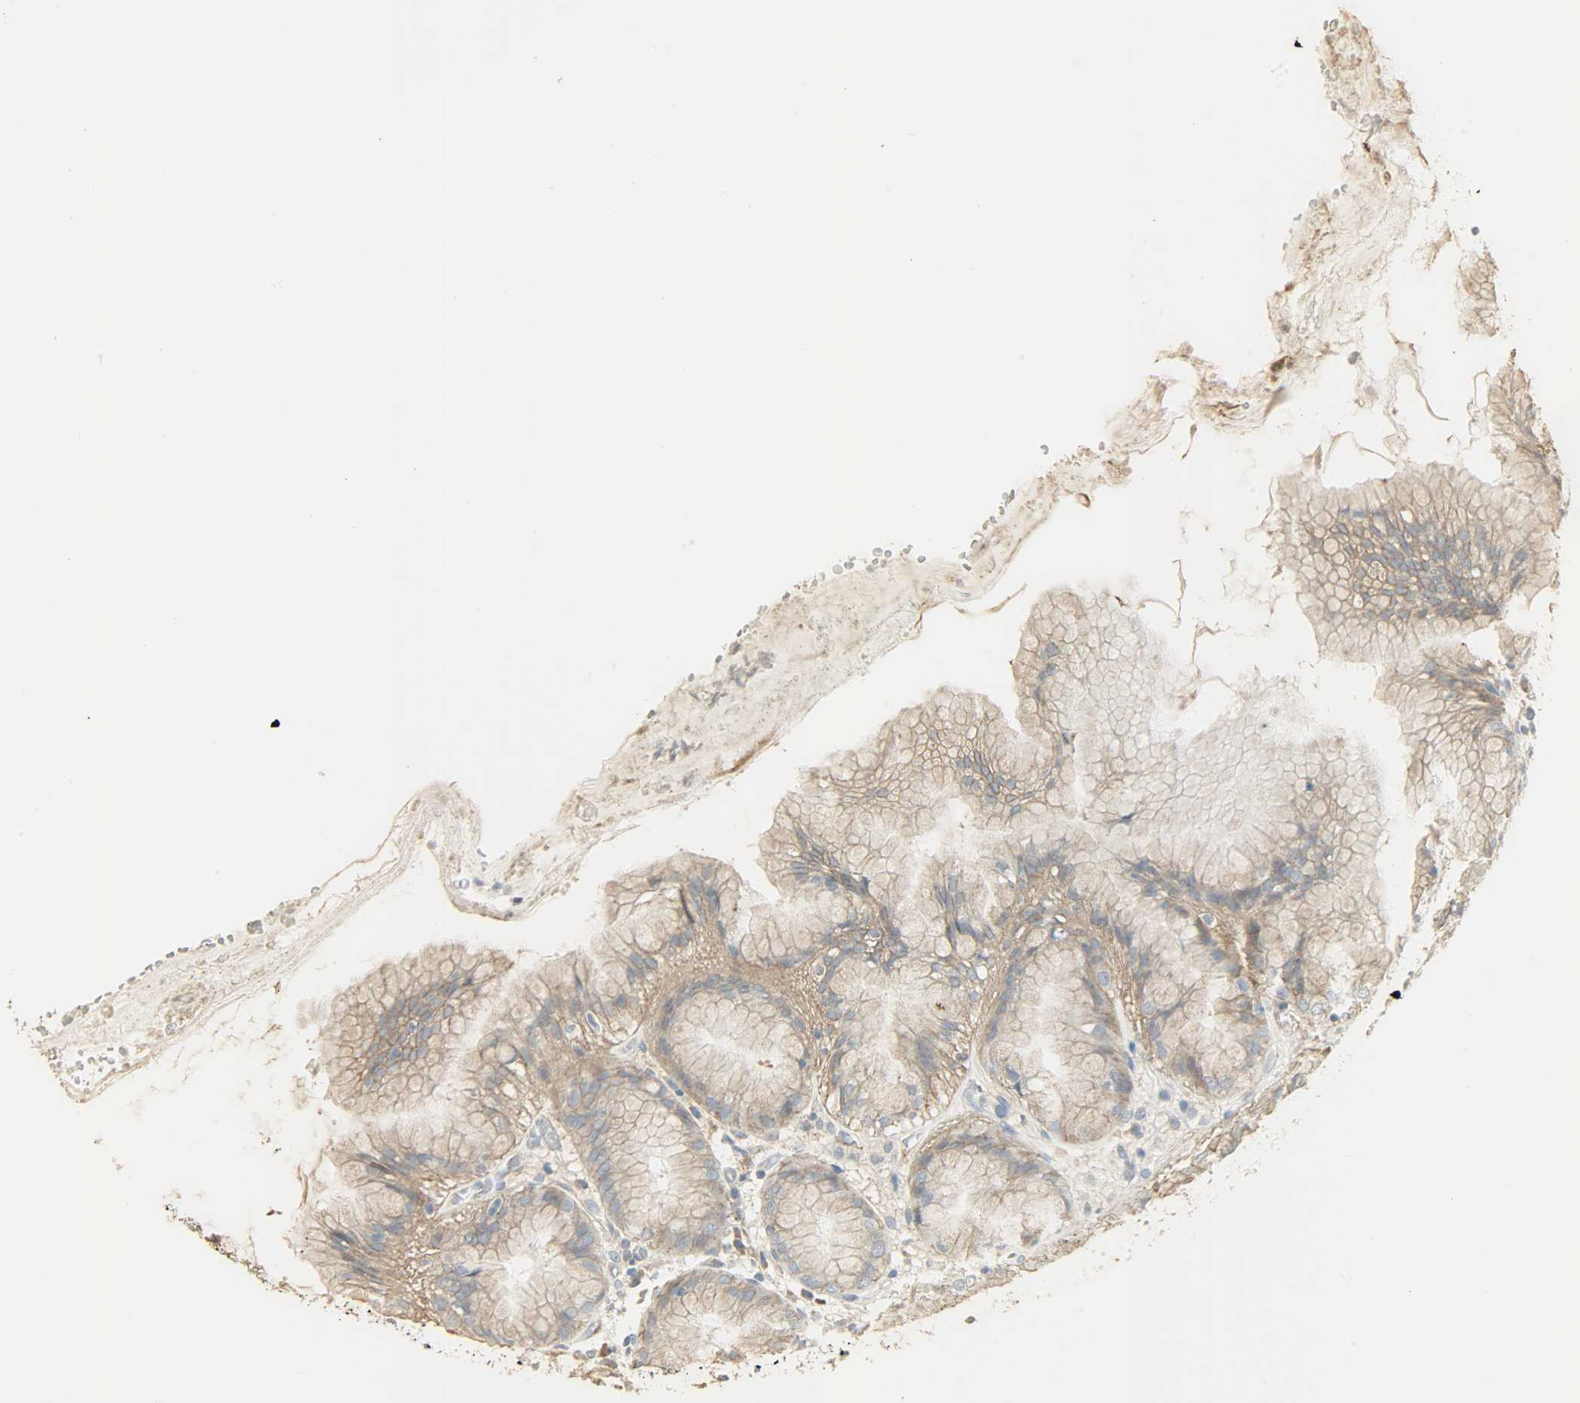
{"staining": {"intensity": "weak", "quantity": "25%-75%", "location": "cytoplasmic/membranous"}, "tissue": "stomach", "cell_type": "Glandular cells", "image_type": "normal", "snomed": [{"axis": "morphology", "description": "Normal tissue, NOS"}, {"axis": "topography", "description": "Stomach"}, {"axis": "topography", "description": "Stomach, lower"}], "caption": "Glandular cells show weak cytoplasmic/membranous expression in approximately 25%-75% of cells in unremarkable stomach.", "gene": "ENPEP", "patient": {"sex": "female", "age": 75}}